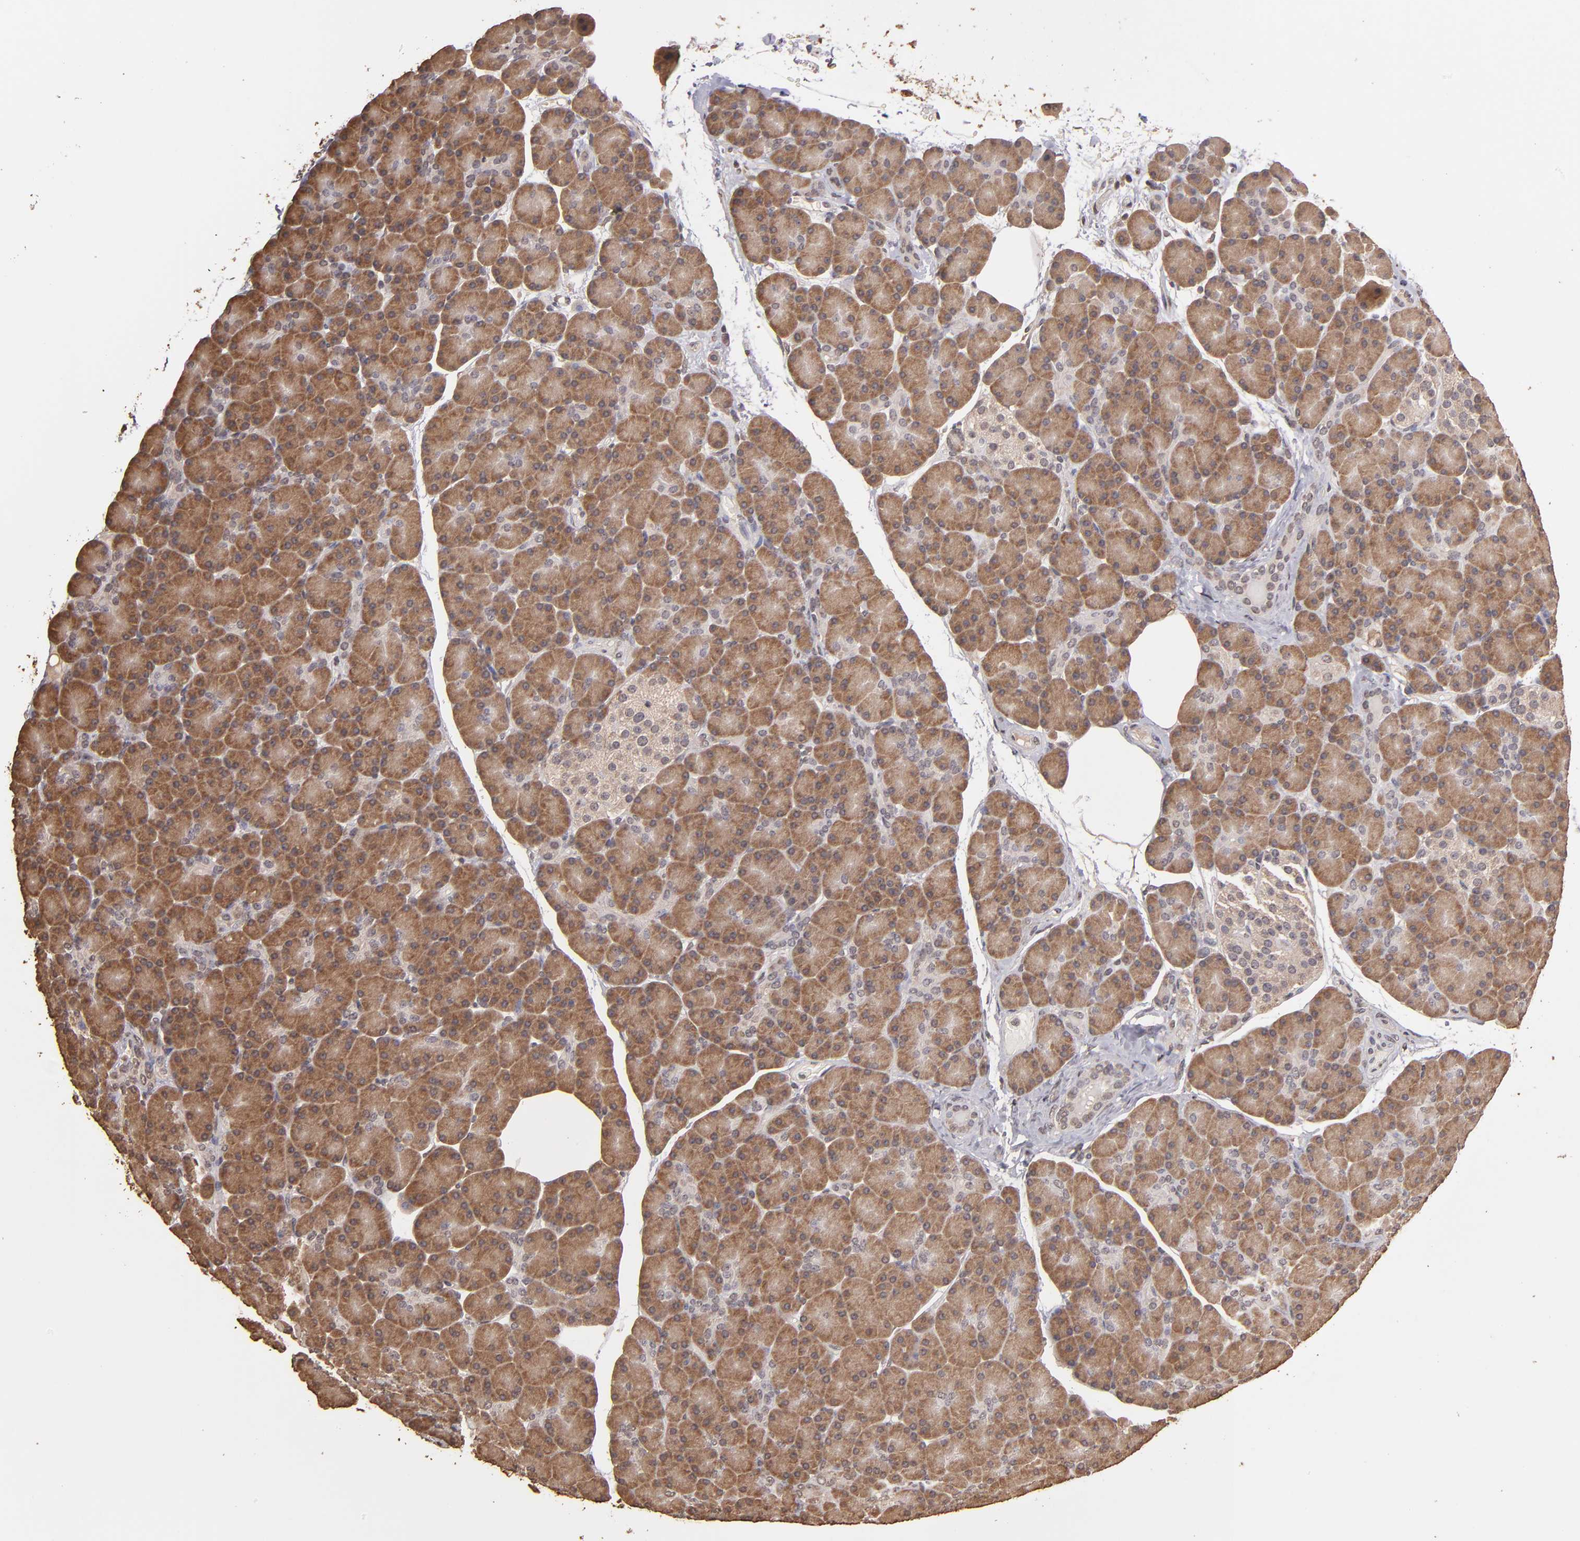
{"staining": {"intensity": "strong", "quantity": ">75%", "location": "cytoplasmic/membranous"}, "tissue": "pancreas", "cell_type": "Exocrine glandular cells", "image_type": "normal", "snomed": [{"axis": "morphology", "description": "Normal tissue, NOS"}, {"axis": "topography", "description": "Pancreas"}], "caption": "Pancreas stained with IHC reveals strong cytoplasmic/membranous positivity in approximately >75% of exocrine glandular cells. Nuclei are stained in blue.", "gene": "OPHN1", "patient": {"sex": "female", "age": 43}}